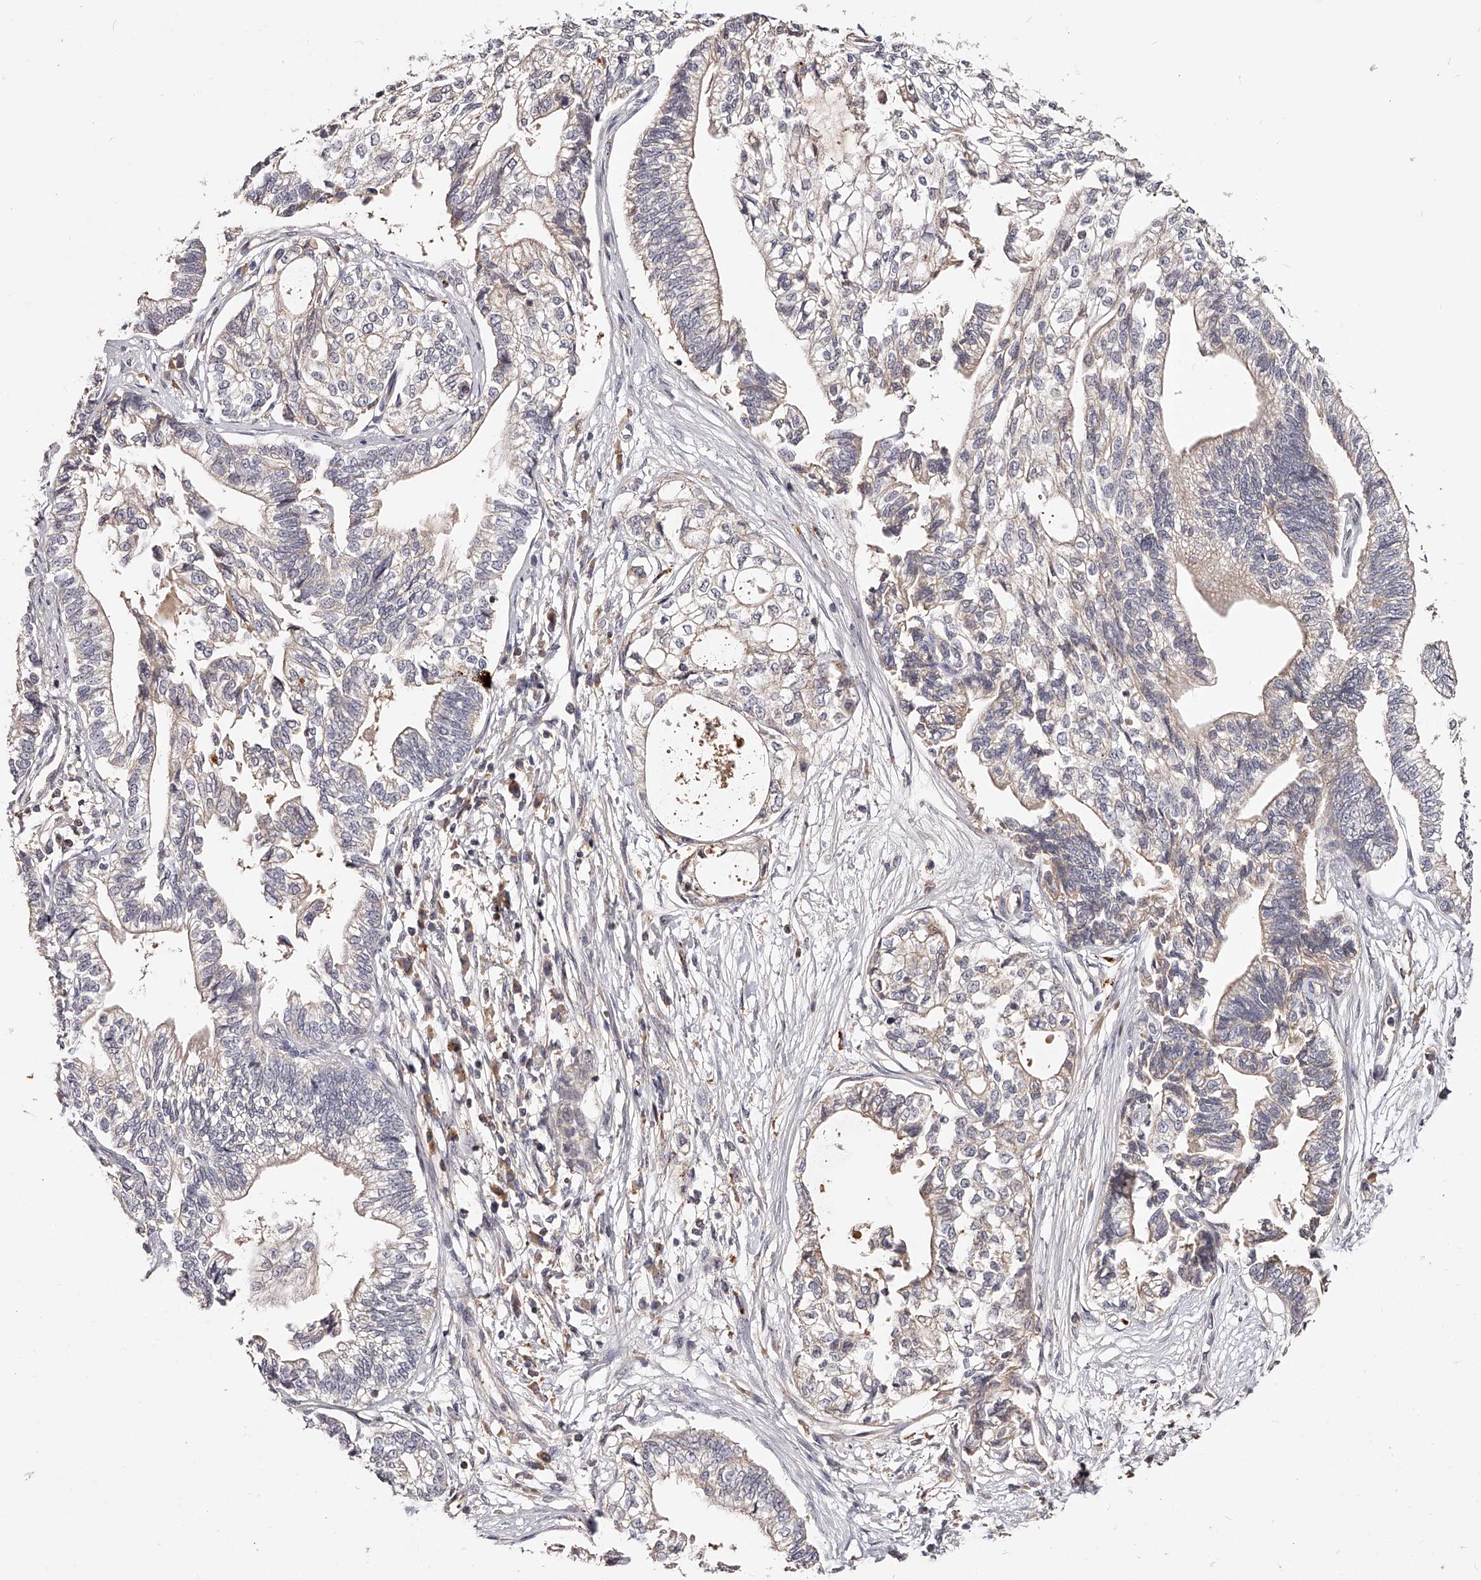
{"staining": {"intensity": "weak", "quantity": "<25%", "location": "cytoplasmic/membranous"}, "tissue": "pancreatic cancer", "cell_type": "Tumor cells", "image_type": "cancer", "snomed": [{"axis": "morphology", "description": "Adenocarcinoma, NOS"}, {"axis": "topography", "description": "Pancreas"}], "caption": "A photomicrograph of human pancreatic cancer (adenocarcinoma) is negative for staining in tumor cells.", "gene": "PHACTR1", "patient": {"sex": "male", "age": 72}}